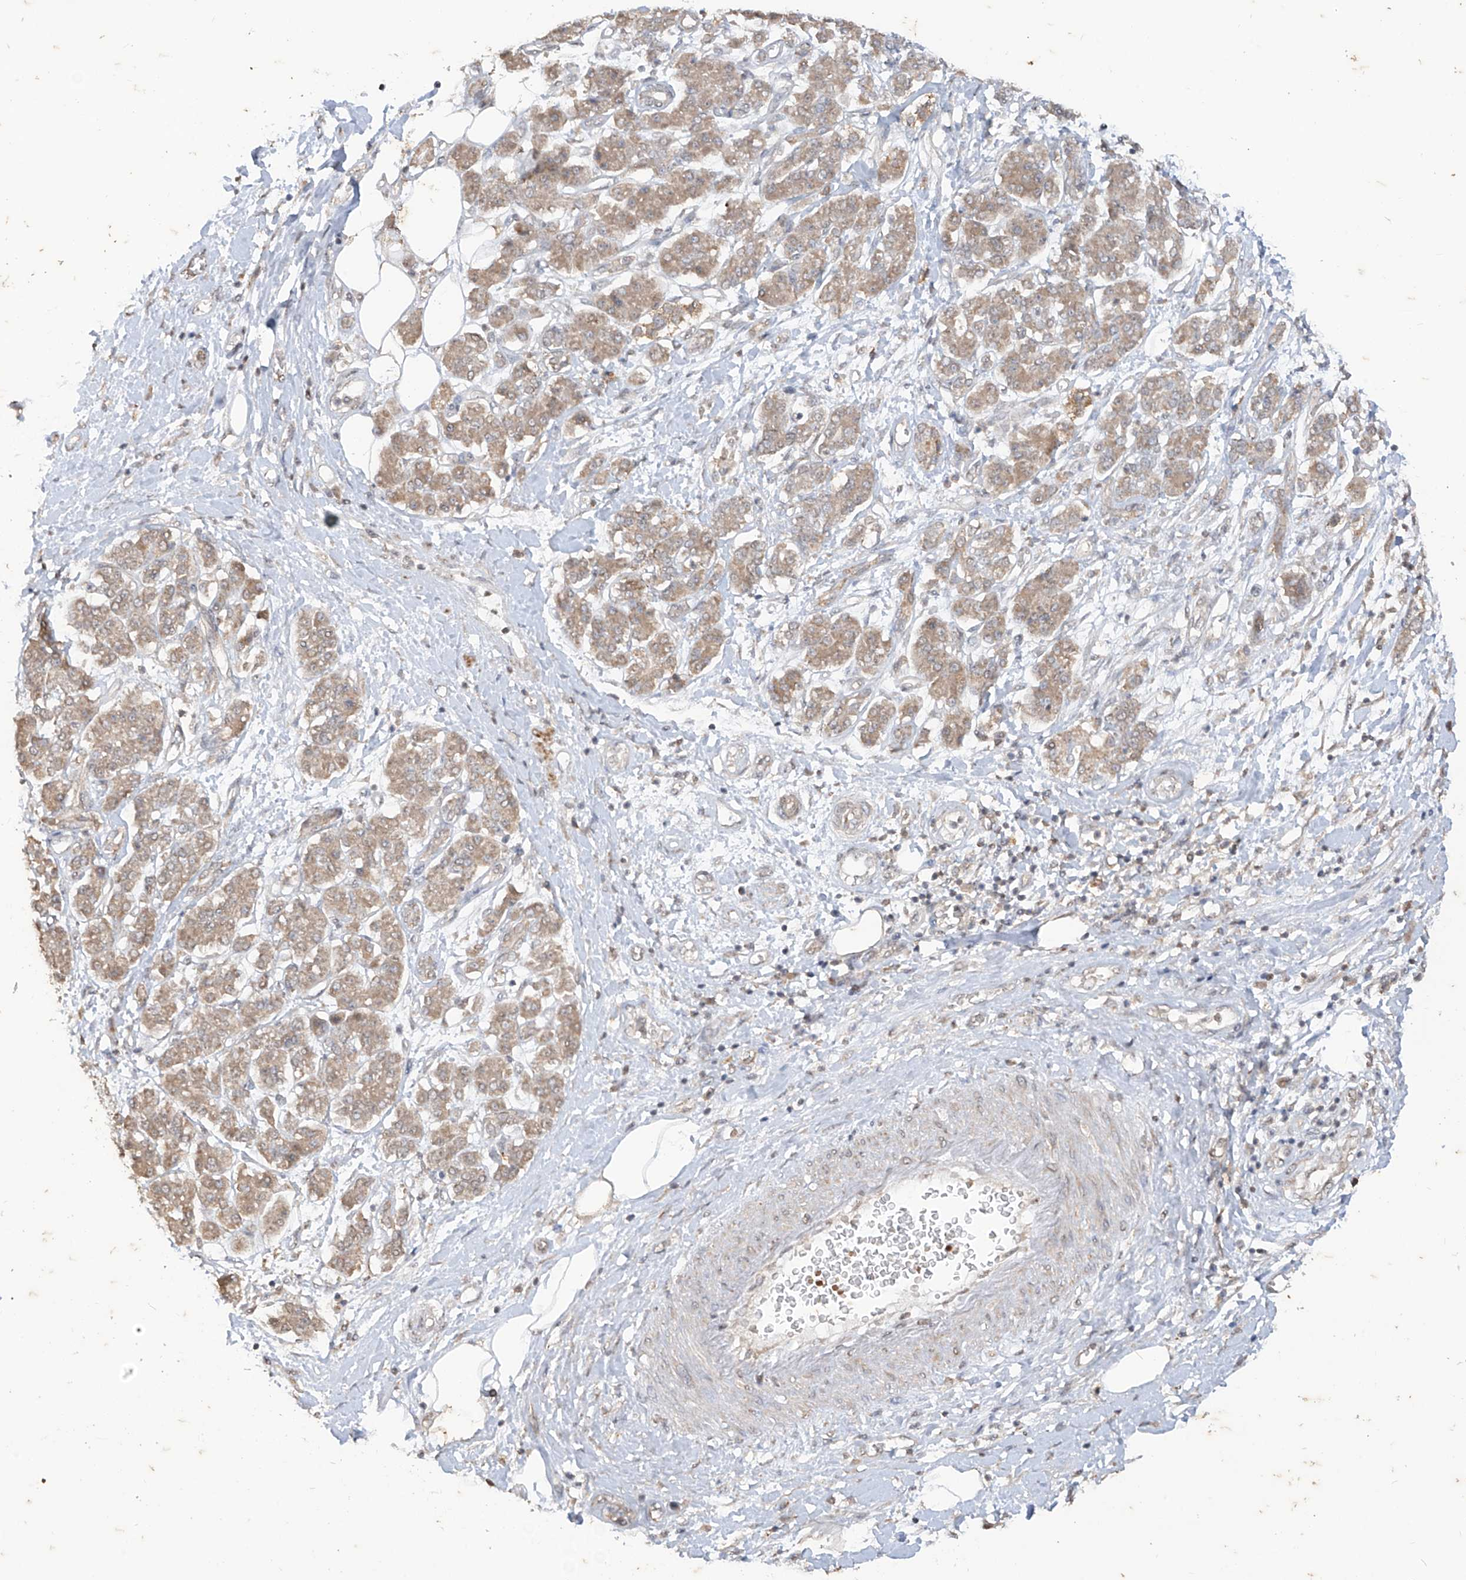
{"staining": {"intensity": "weak", "quantity": ">75%", "location": "cytoplasmic/membranous"}, "tissue": "pancreatic cancer", "cell_type": "Tumor cells", "image_type": "cancer", "snomed": [{"axis": "morphology", "description": "Adenocarcinoma, NOS"}, {"axis": "topography", "description": "Pancreas"}], "caption": "DAB (3,3'-diaminobenzidine) immunohistochemical staining of adenocarcinoma (pancreatic) reveals weak cytoplasmic/membranous protein positivity in about >75% of tumor cells.", "gene": "MTUS2", "patient": {"sex": "female", "age": 73}}